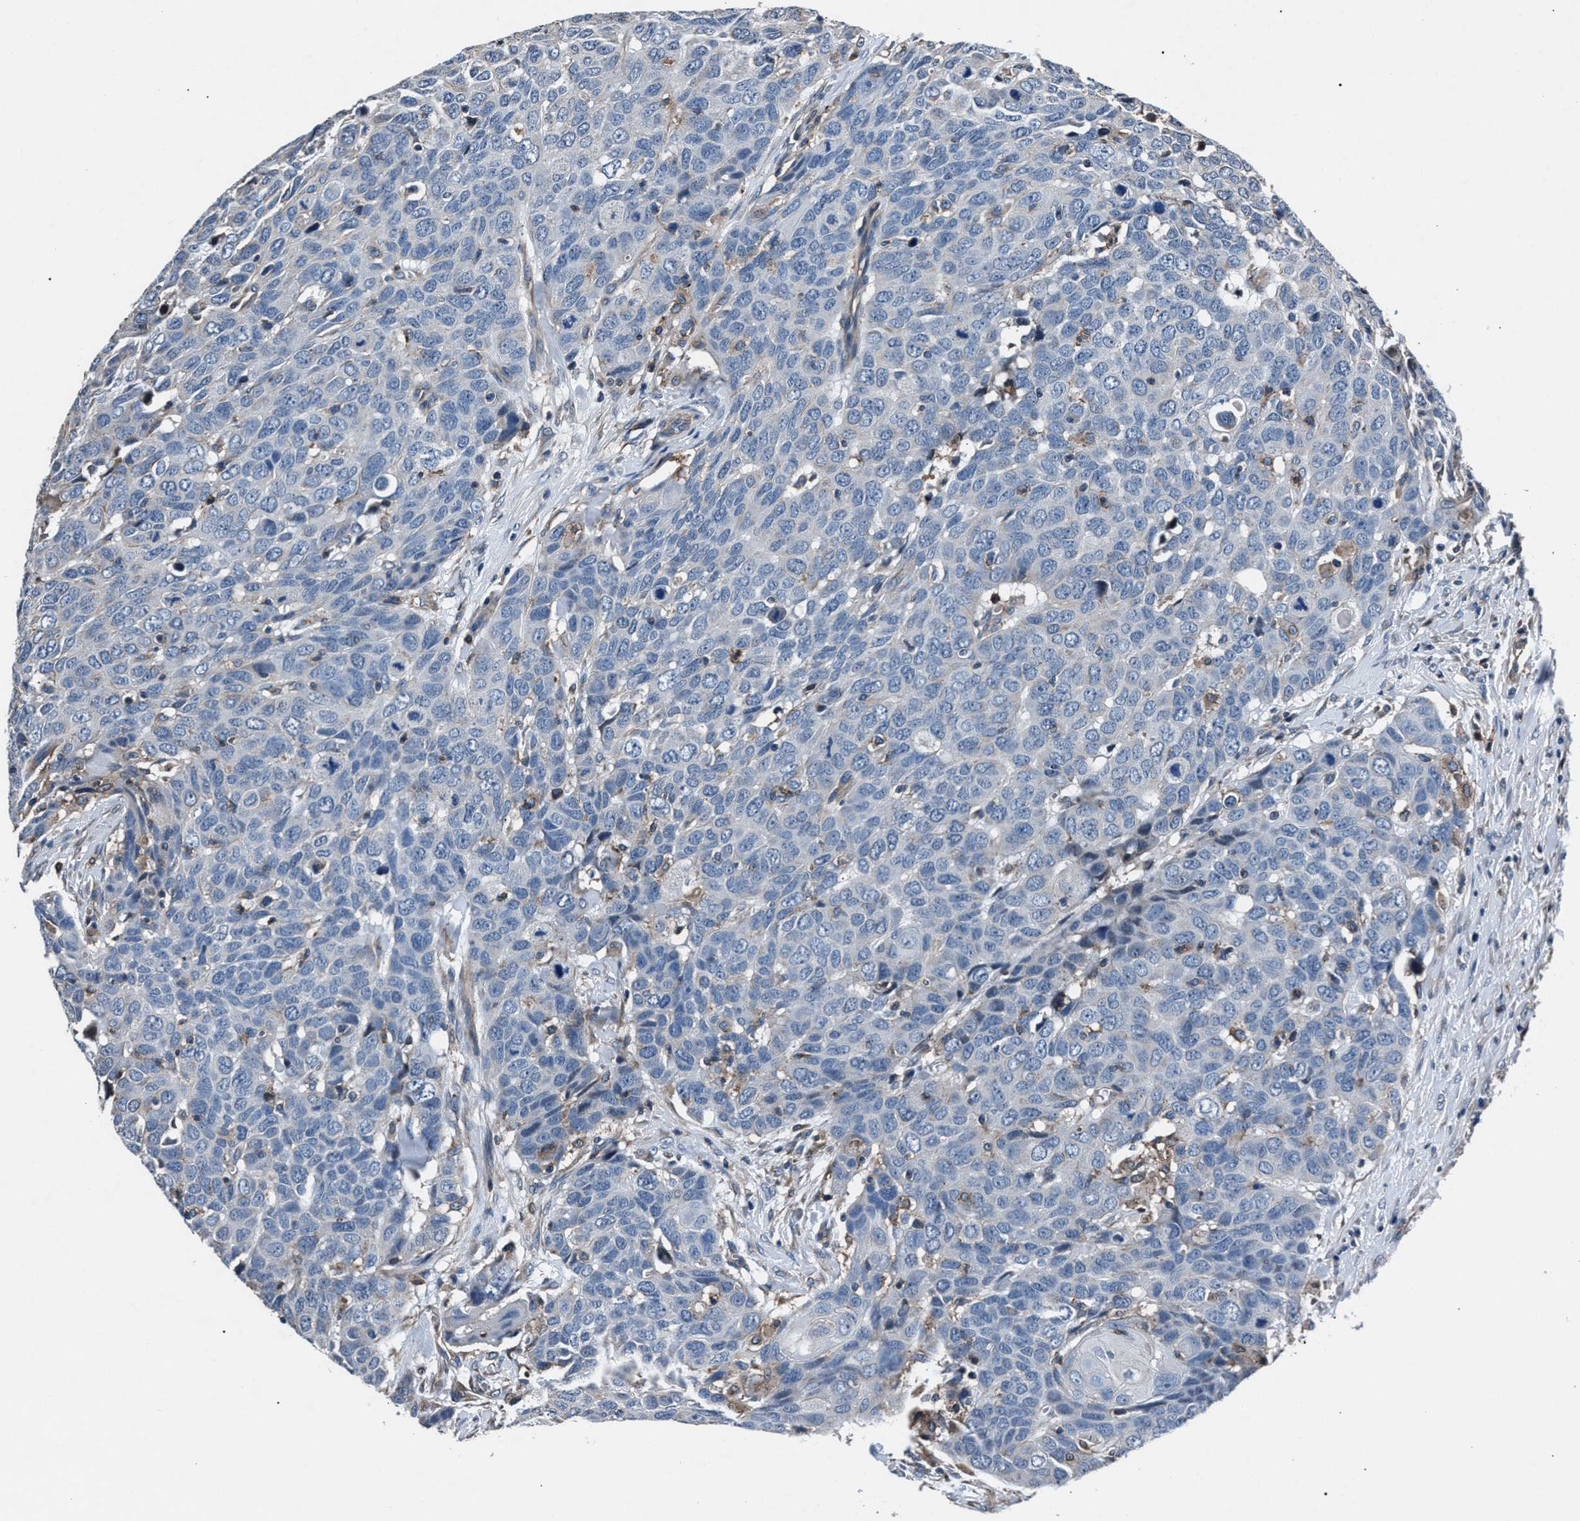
{"staining": {"intensity": "negative", "quantity": "none", "location": "none"}, "tissue": "head and neck cancer", "cell_type": "Tumor cells", "image_type": "cancer", "snomed": [{"axis": "morphology", "description": "Squamous cell carcinoma, NOS"}, {"axis": "topography", "description": "Head-Neck"}], "caption": "This micrograph is of head and neck squamous cell carcinoma stained with immunohistochemistry to label a protein in brown with the nuclei are counter-stained blue. There is no expression in tumor cells.", "gene": "MFSD11", "patient": {"sex": "male", "age": 66}}